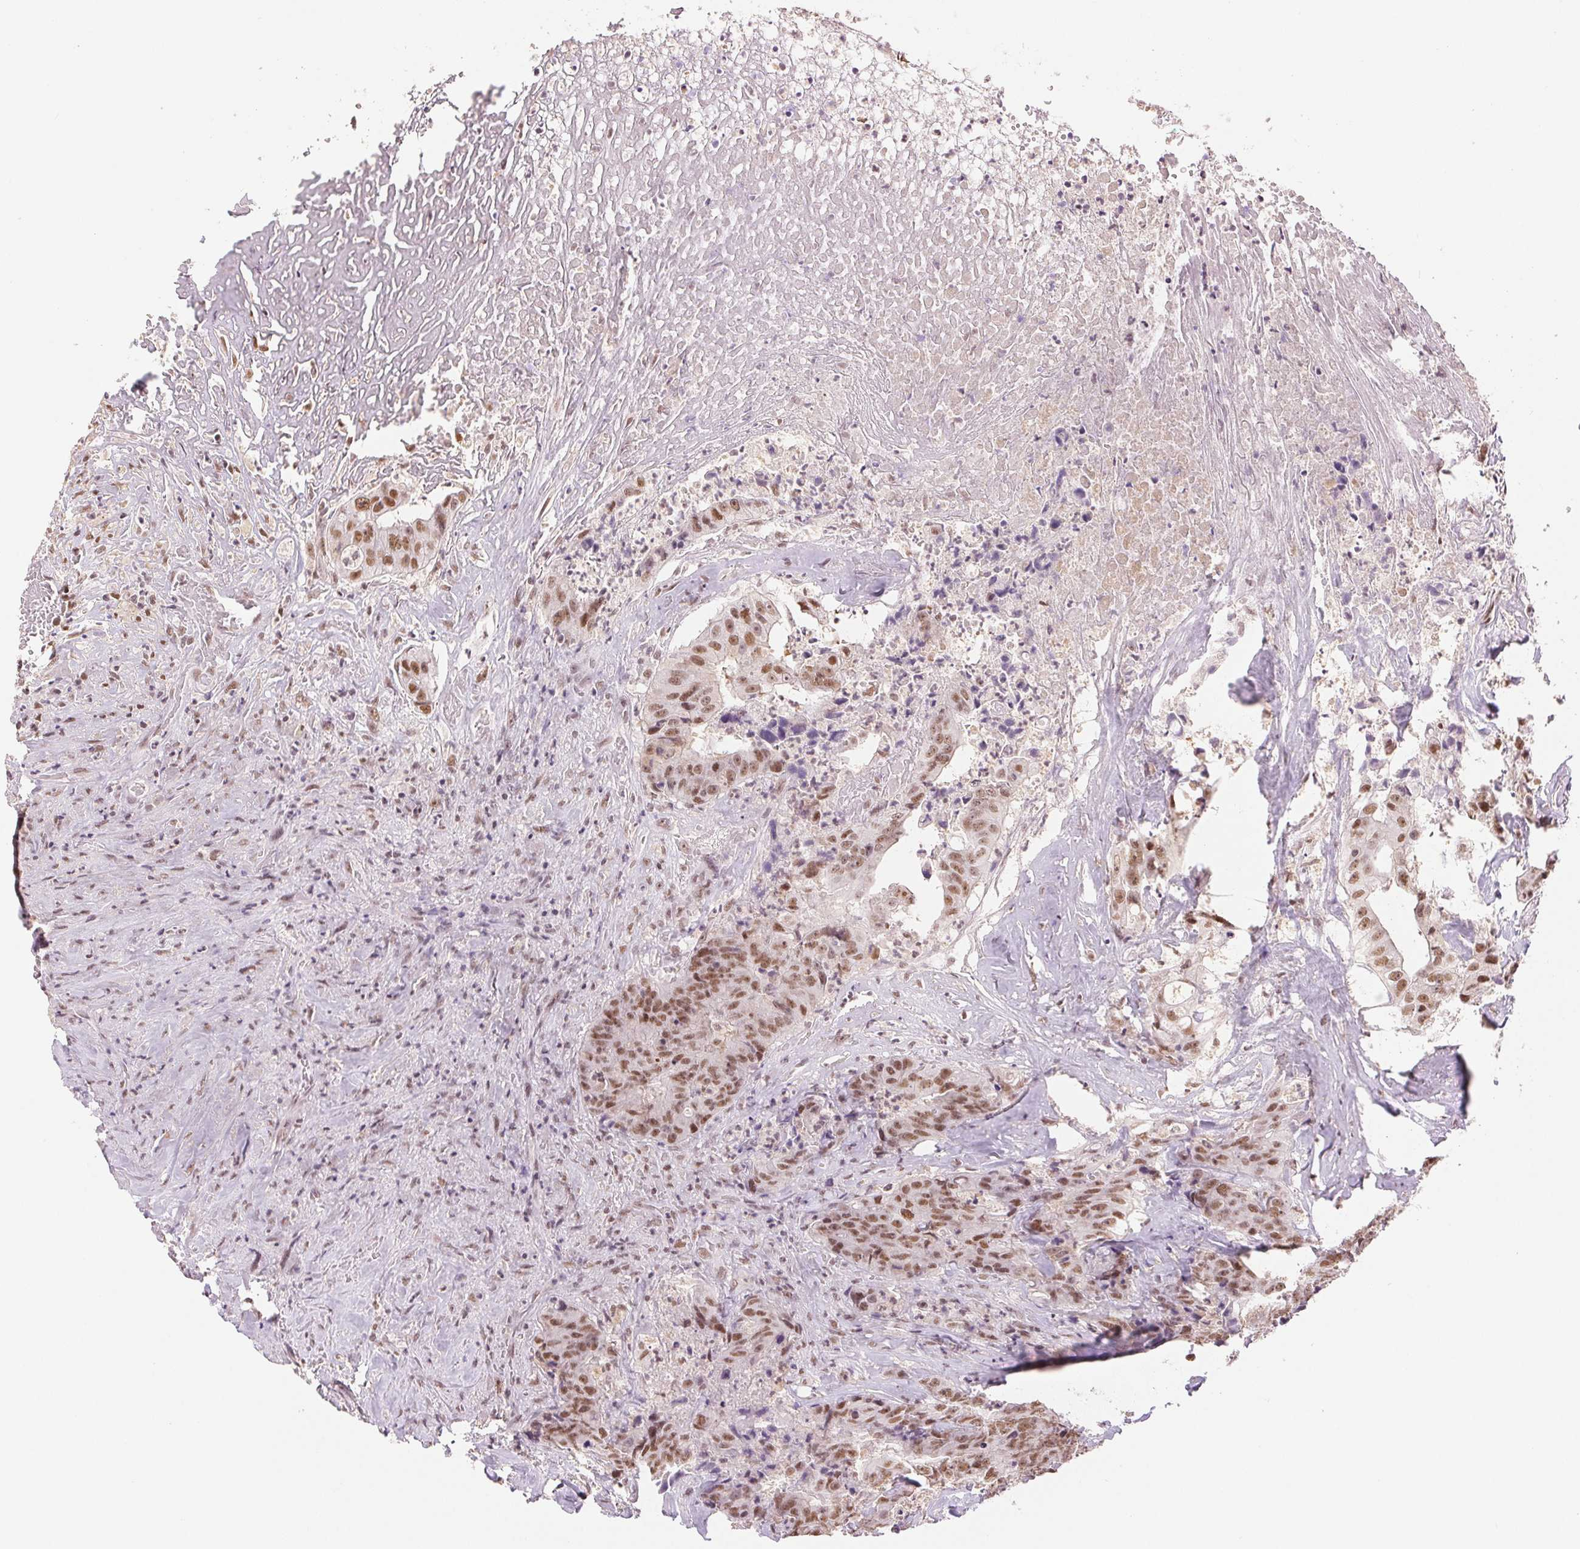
{"staining": {"intensity": "moderate", "quantity": ">75%", "location": "nuclear"}, "tissue": "colorectal cancer", "cell_type": "Tumor cells", "image_type": "cancer", "snomed": [{"axis": "morphology", "description": "Adenocarcinoma, NOS"}, {"axis": "topography", "description": "Rectum"}], "caption": "There is medium levels of moderate nuclear staining in tumor cells of colorectal cancer, as demonstrated by immunohistochemical staining (brown color).", "gene": "RPRD1B", "patient": {"sex": "female", "age": 62}}